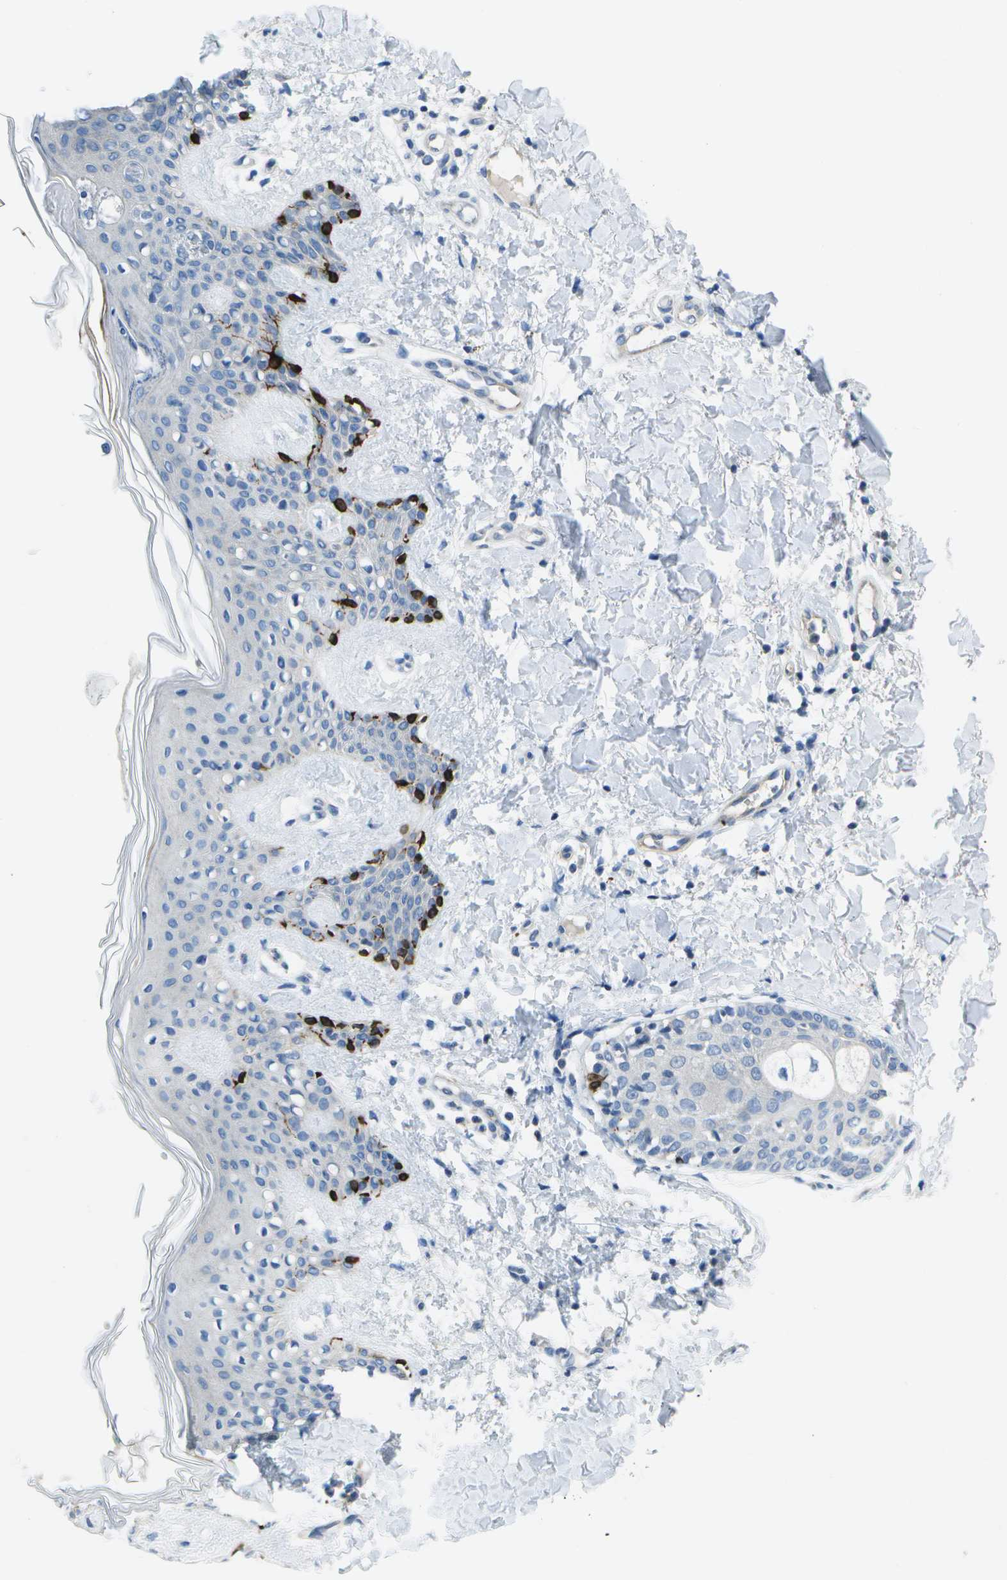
{"staining": {"intensity": "negative", "quantity": "none", "location": "none"}, "tissue": "skin", "cell_type": "Fibroblasts", "image_type": "normal", "snomed": [{"axis": "morphology", "description": "Normal tissue, NOS"}, {"axis": "topography", "description": "Skin"}], "caption": "Immunohistochemistry (IHC) photomicrograph of normal skin: human skin stained with DAB shows no significant protein positivity in fibroblasts. (DAB (3,3'-diaminobenzidine) IHC with hematoxylin counter stain).", "gene": "DCT", "patient": {"sex": "male", "age": 16}}